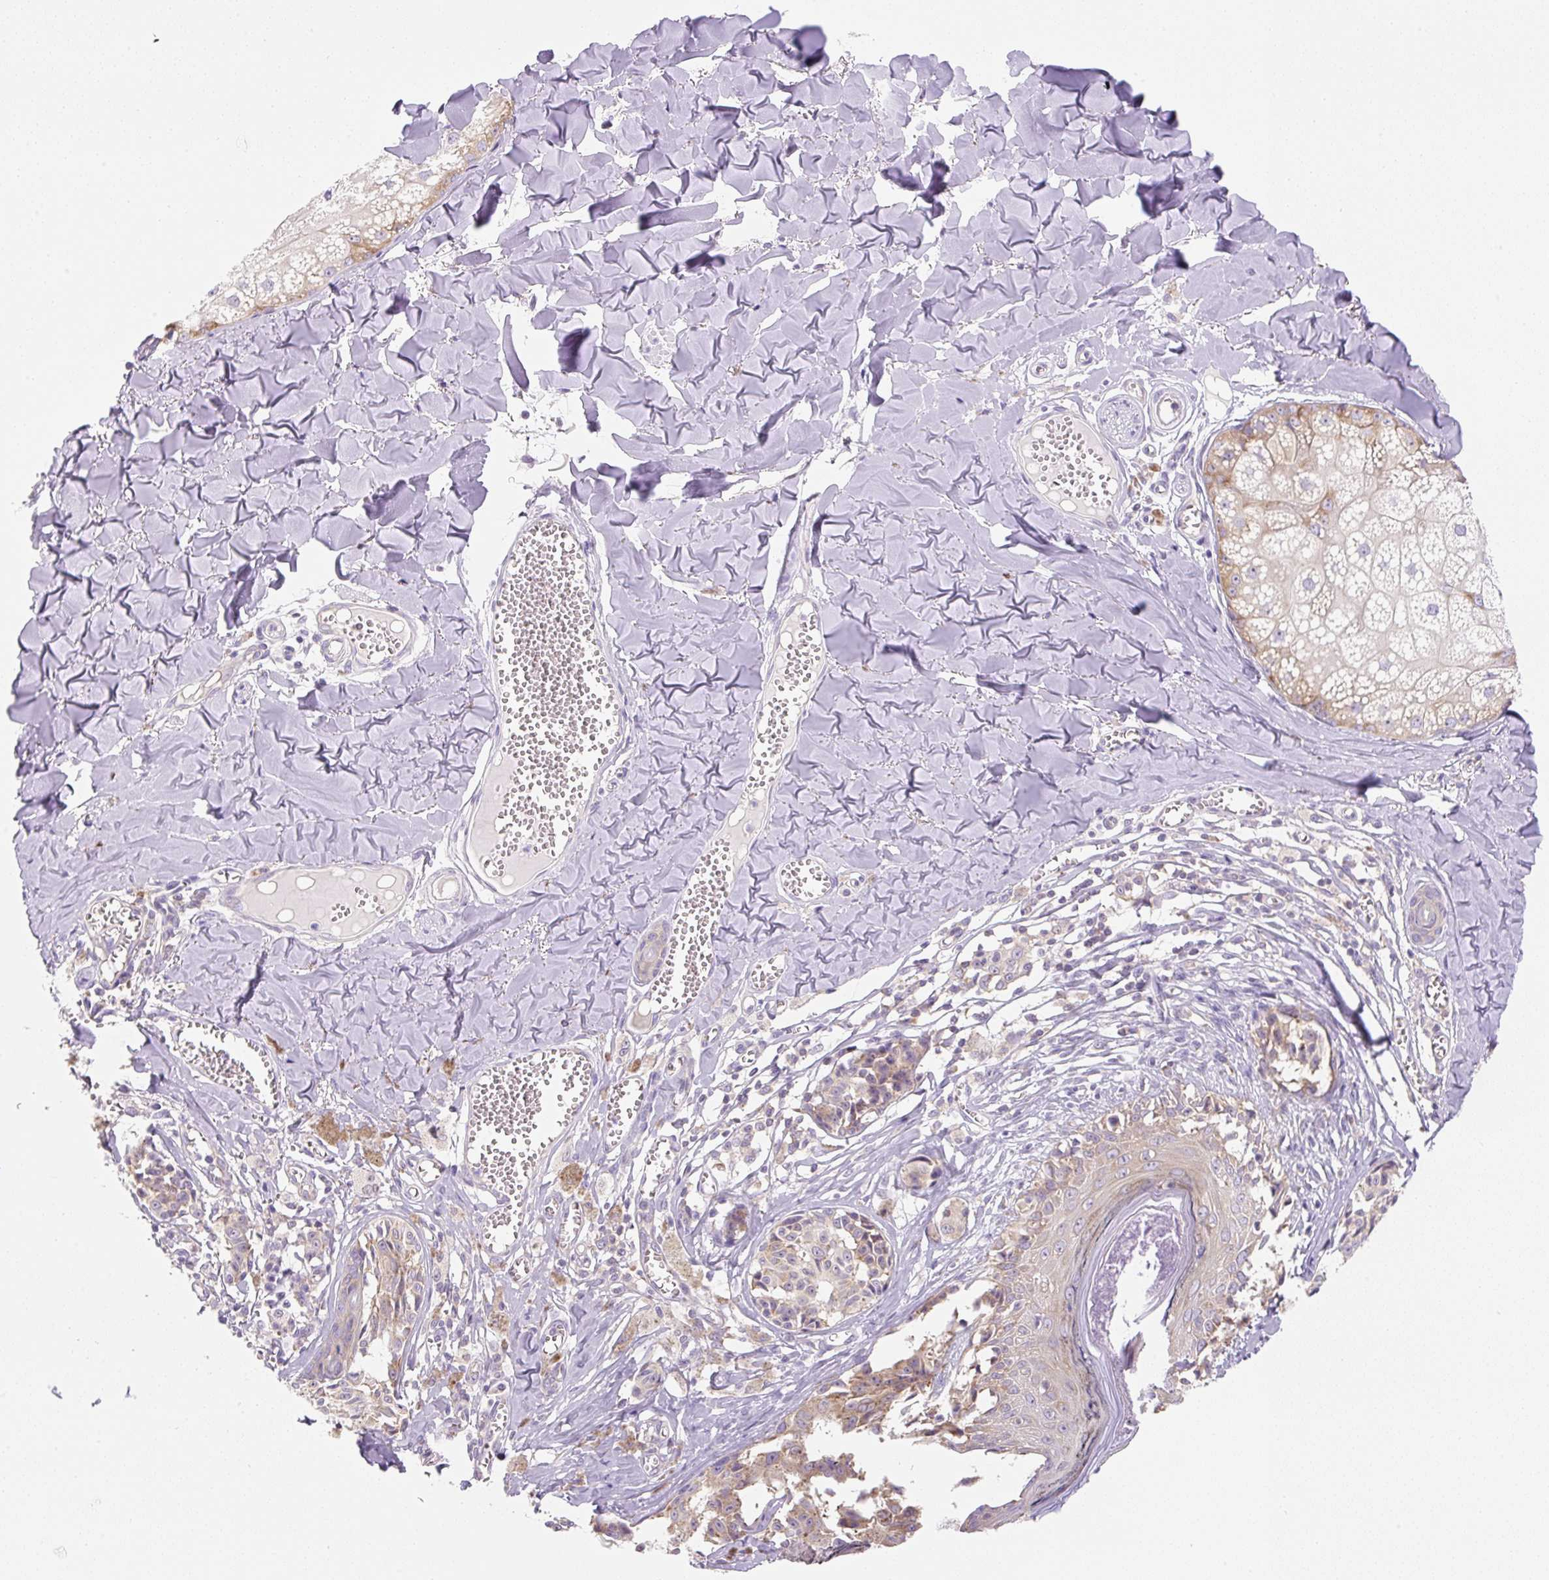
{"staining": {"intensity": "weak", "quantity": "25%-75%", "location": "cytoplasmic/membranous"}, "tissue": "melanoma", "cell_type": "Tumor cells", "image_type": "cancer", "snomed": [{"axis": "morphology", "description": "Malignant melanoma, NOS"}, {"axis": "topography", "description": "Skin"}], "caption": "Immunohistochemical staining of human malignant melanoma exhibits low levels of weak cytoplasmic/membranous staining in approximately 25%-75% of tumor cells.", "gene": "RPL18A", "patient": {"sex": "female", "age": 43}}